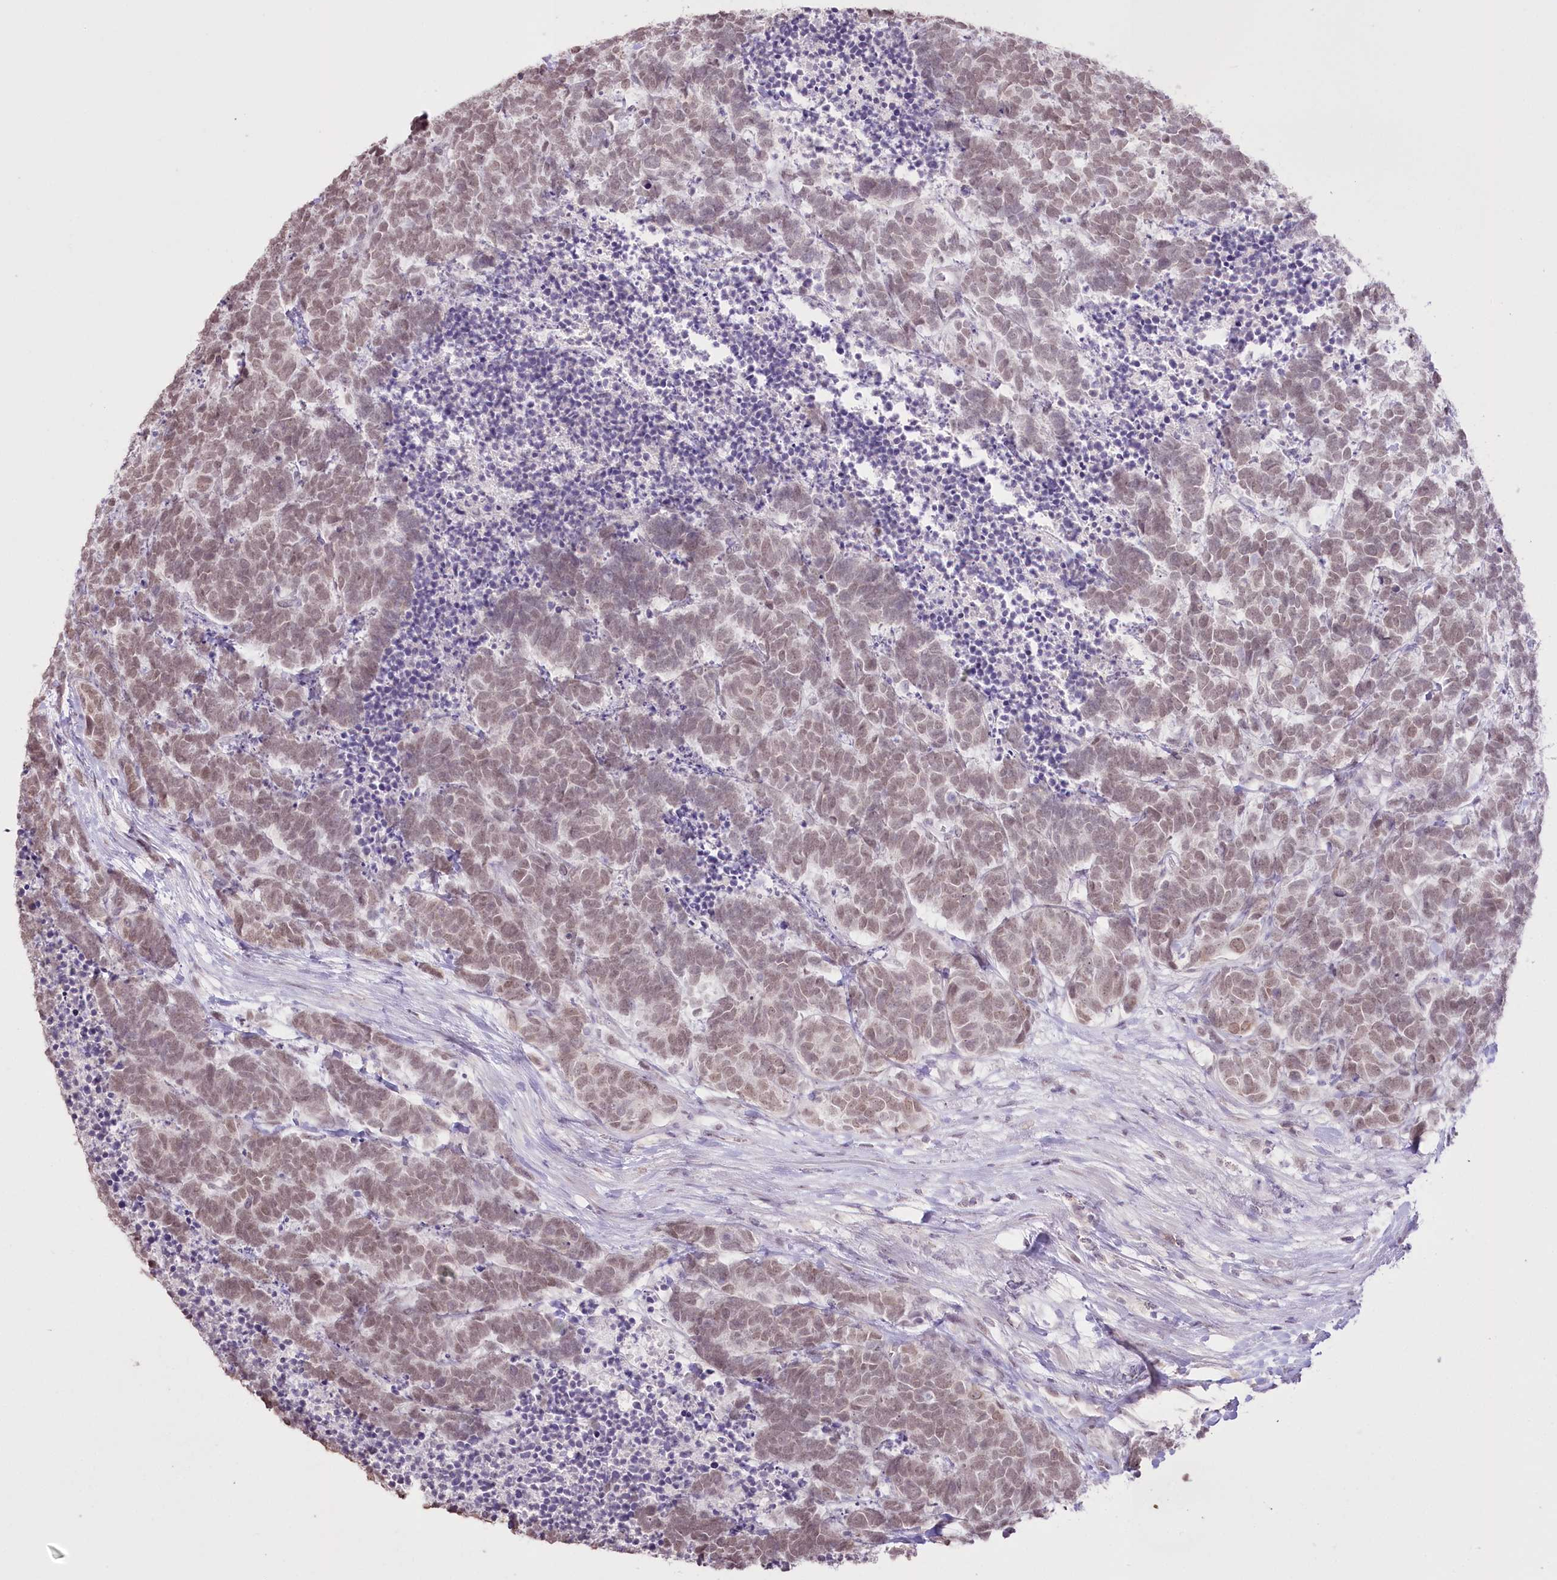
{"staining": {"intensity": "weak", "quantity": ">75%", "location": "nuclear"}, "tissue": "carcinoid", "cell_type": "Tumor cells", "image_type": "cancer", "snomed": [{"axis": "morphology", "description": "Carcinoma, NOS"}, {"axis": "morphology", "description": "Carcinoid, malignant, NOS"}, {"axis": "topography", "description": "Urinary bladder"}], "caption": "Immunohistochemical staining of human carcinoid demonstrates low levels of weak nuclear protein positivity in approximately >75% of tumor cells.", "gene": "SLC39A10", "patient": {"sex": "male", "age": 57}}